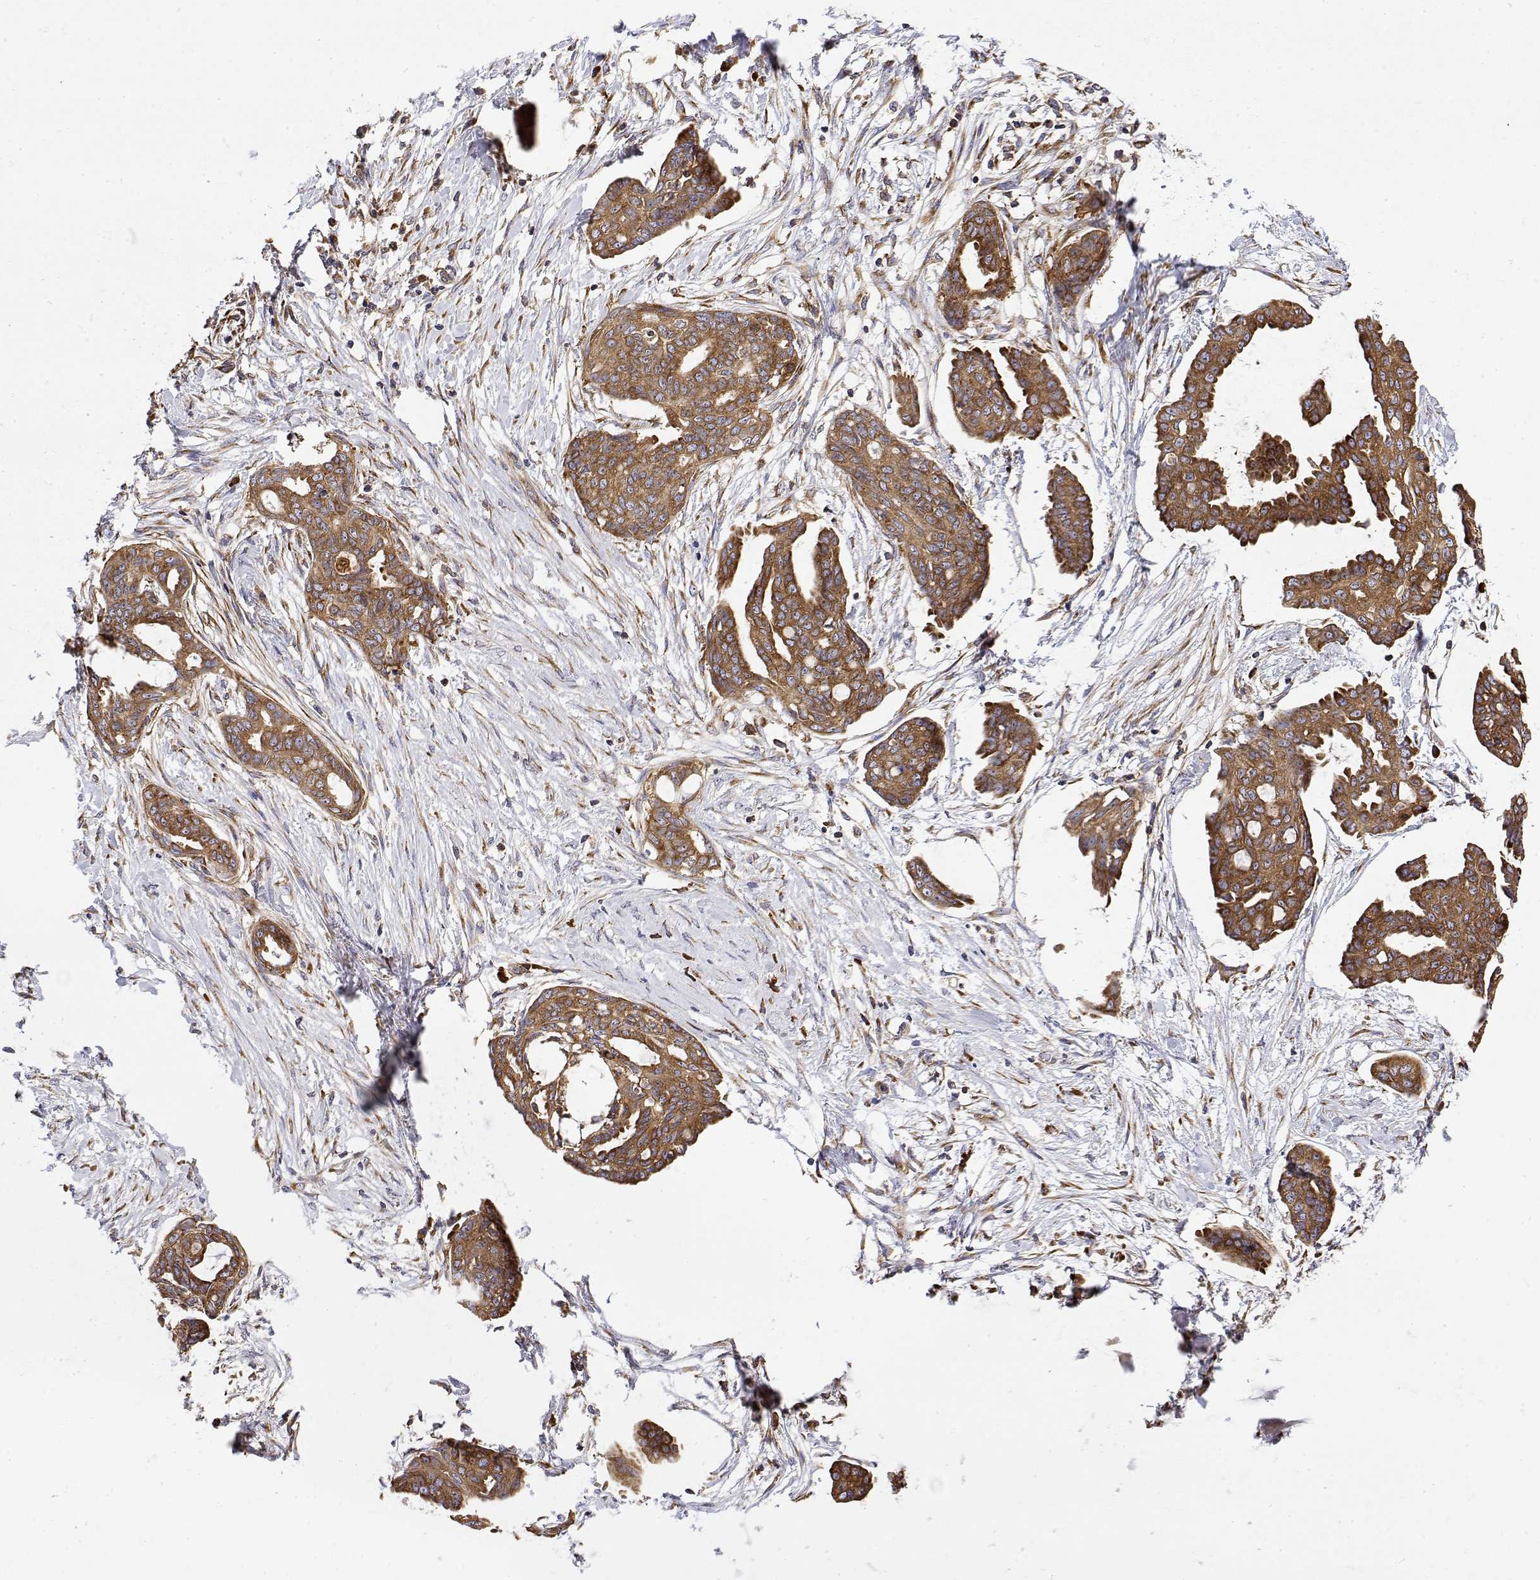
{"staining": {"intensity": "moderate", "quantity": ">75%", "location": "cytoplasmic/membranous"}, "tissue": "ovarian cancer", "cell_type": "Tumor cells", "image_type": "cancer", "snomed": [{"axis": "morphology", "description": "Cystadenocarcinoma, serous, NOS"}, {"axis": "topography", "description": "Ovary"}], "caption": "Ovarian cancer (serous cystadenocarcinoma) stained with a protein marker displays moderate staining in tumor cells.", "gene": "EEF1G", "patient": {"sex": "female", "age": 71}}